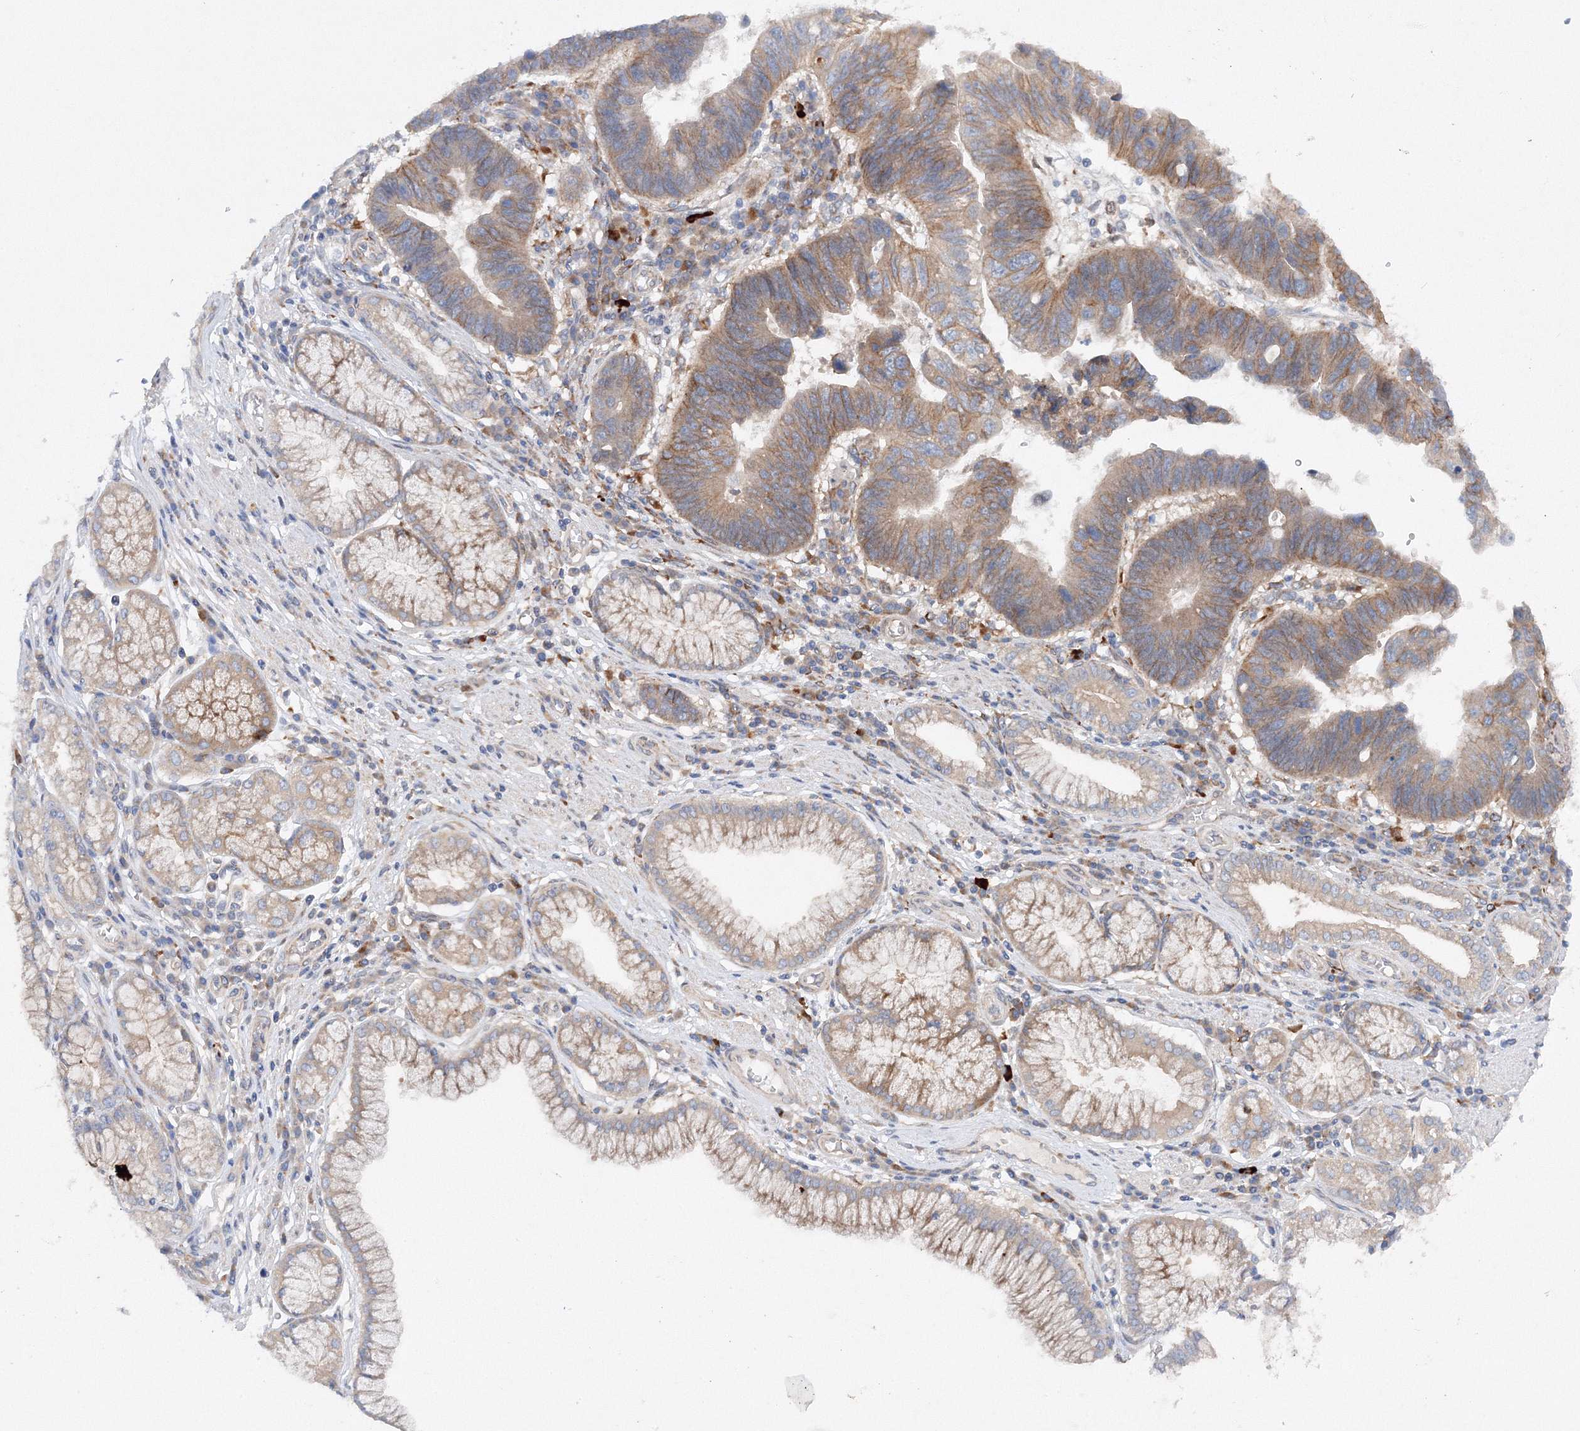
{"staining": {"intensity": "moderate", "quantity": "25%-75%", "location": "cytoplasmic/membranous"}, "tissue": "stomach cancer", "cell_type": "Tumor cells", "image_type": "cancer", "snomed": [{"axis": "morphology", "description": "Adenocarcinoma, NOS"}, {"axis": "topography", "description": "Stomach"}], "caption": "Immunohistochemistry (IHC) staining of stomach cancer (adenocarcinoma), which shows medium levels of moderate cytoplasmic/membranous expression in approximately 25%-75% of tumor cells indicating moderate cytoplasmic/membranous protein expression. The staining was performed using DAB (brown) for protein detection and nuclei were counterstained in hematoxylin (blue).", "gene": "SLC36A1", "patient": {"sex": "male", "age": 59}}